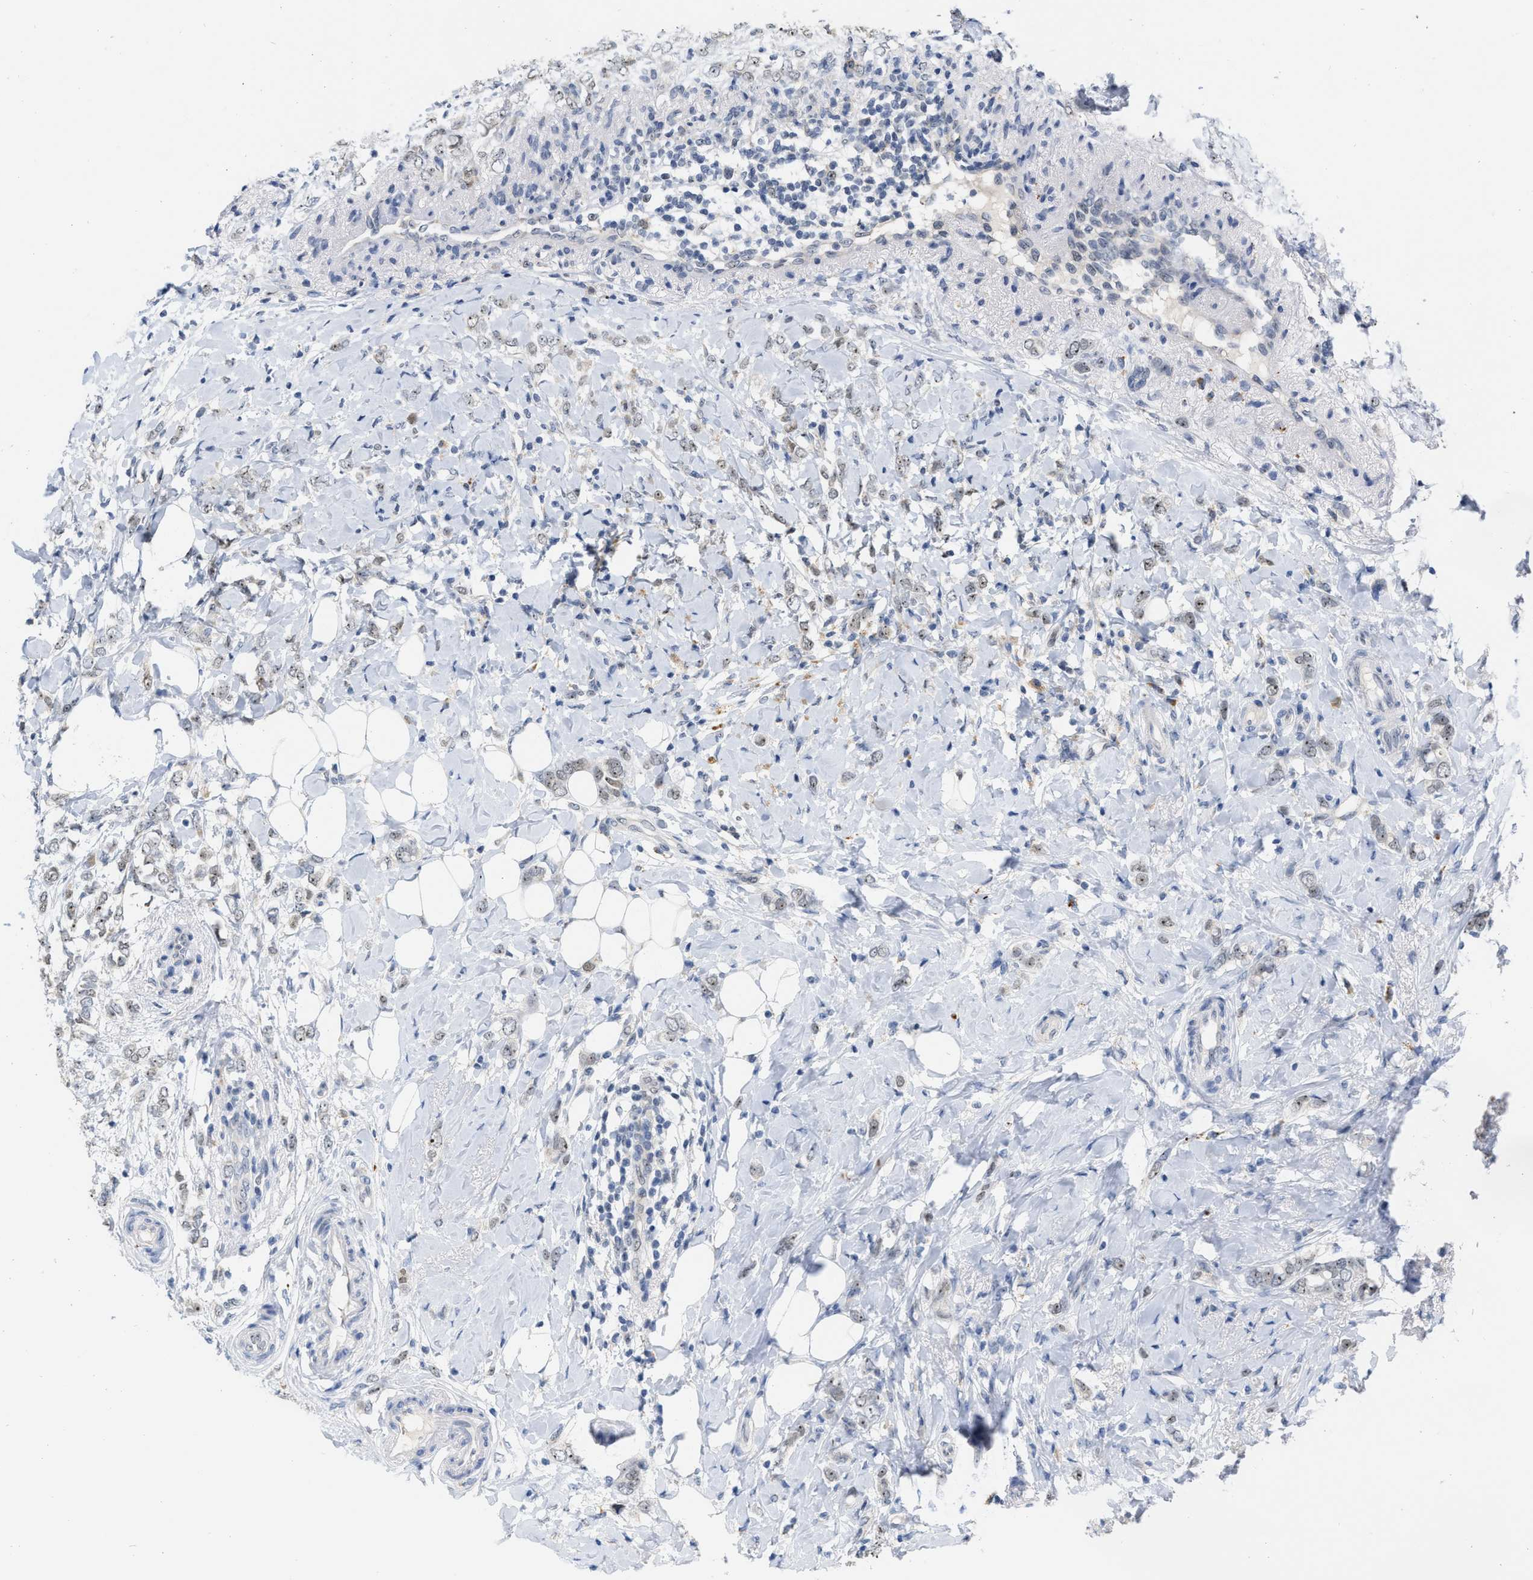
{"staining": {"intensity": "weak", "quantity": "25%-75%", "location": "nuclear"}, "tissue": "breast cancer", "cell_type": "Tumor cells", "image_type": "cancer", "snomed": [{"axis": "morphology", "description": "Normal tissue, NOS"}, {"axis": "morphology", "description": "Lobular carcinoma"}, {"axis": "topography", "description": "Breast"}], "caption": "Protein expression analysis of human breast cancer (lobular carcinoma) reveals weak nuclear positivity in approximately 25%-75% of tumor cells.", "gene": "ELAC2", "patient": {"sex": "female", "age": 47}}